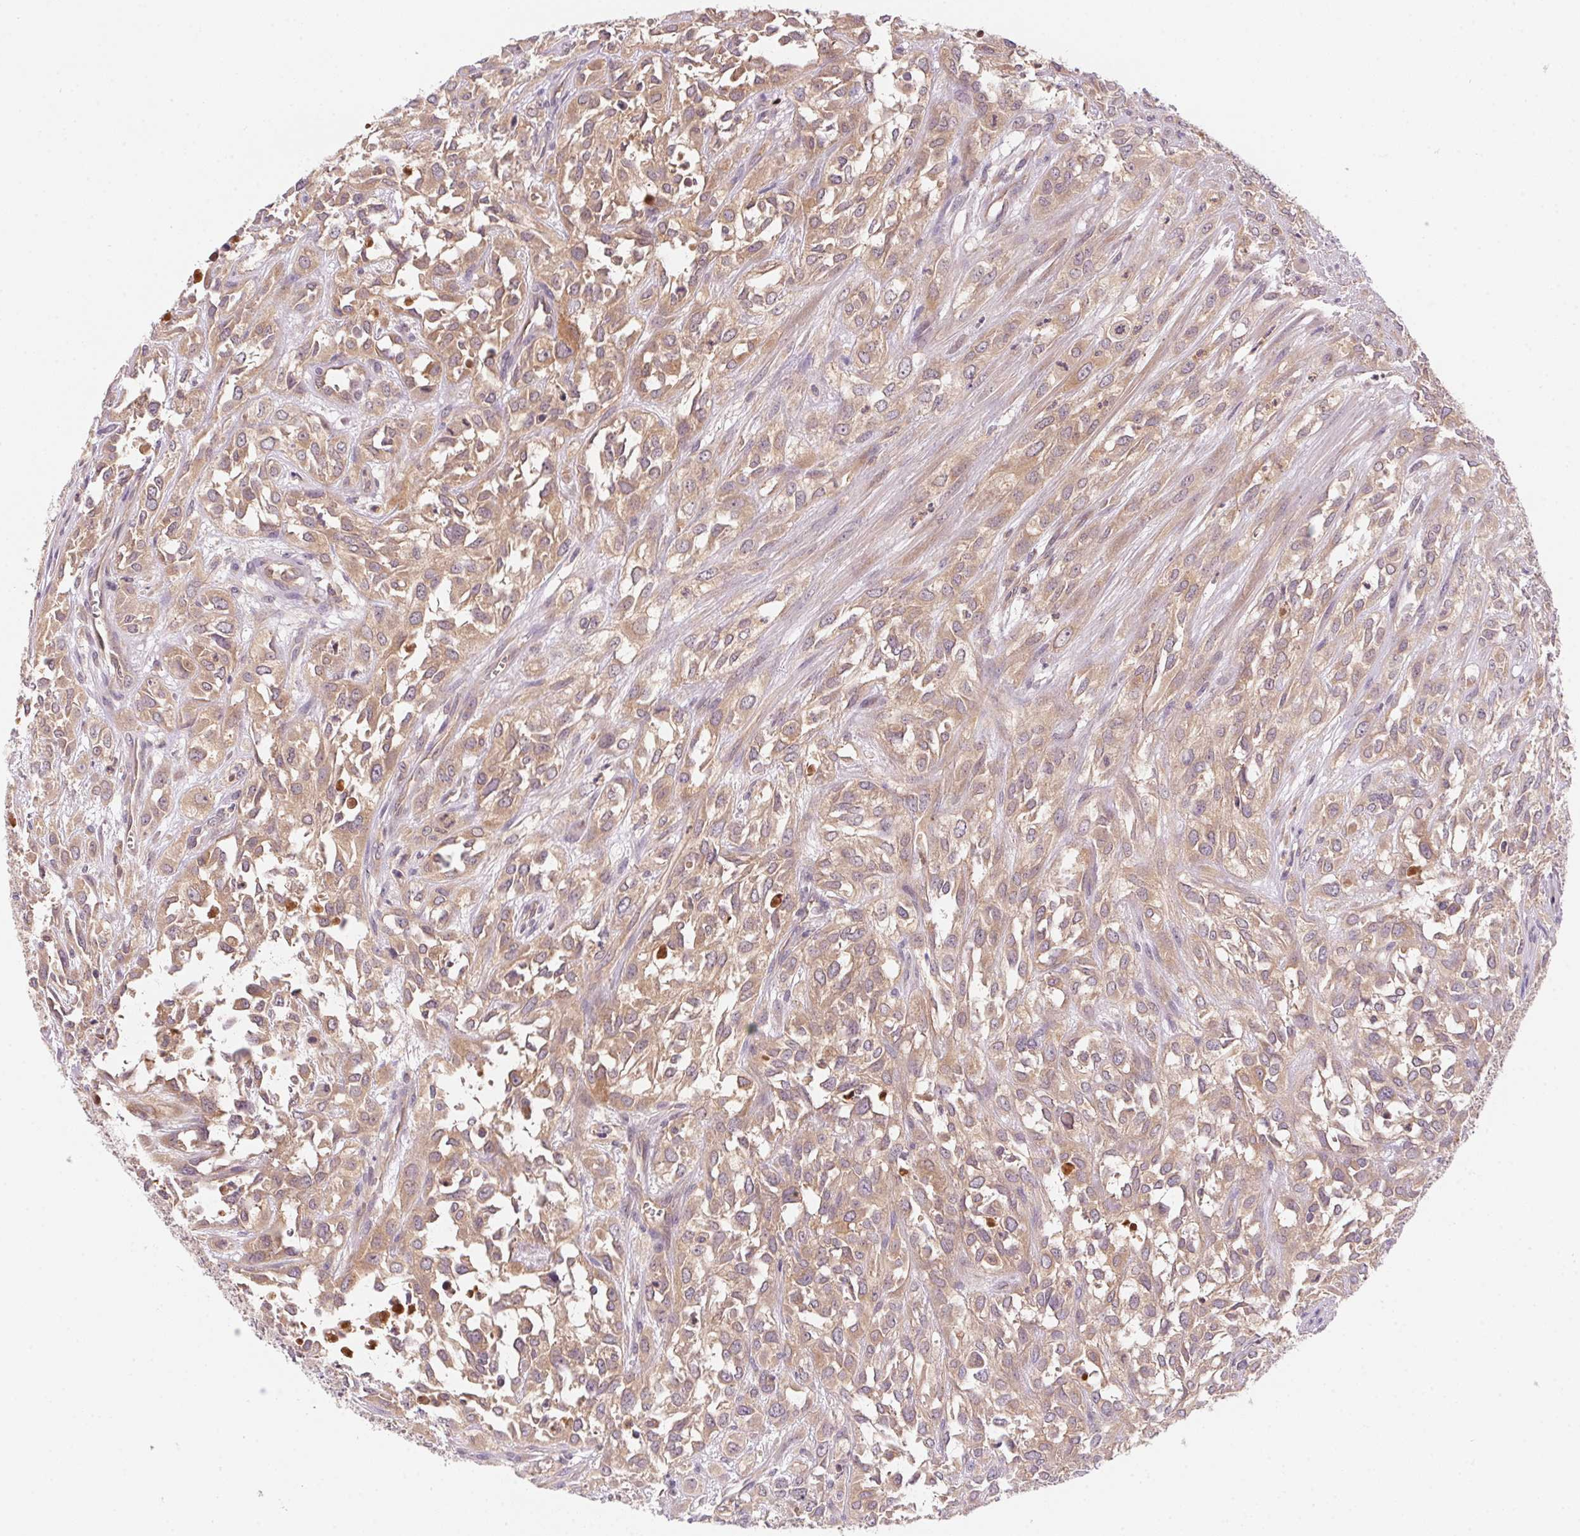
{"staining": {"intensity": "weak", "quantity": ">75%", "location": "cytoplasmic/membranous"}, "tissue": "urothelial cancer", "cell_type": "Tumor cells", "image_type": "cancer", "snomed": [{"axis": "morphology", "description": "Urothelial carcinoma, High grade"}, {"axis": "topography", "description": "Urinary bladder"}], "caption": "A high-resolution photomicrograph shows immunohistochemistry (IHC) staining of urothelial cancer, which reveals weak cytoplasmic/membranous expression in about >75% of tumor cells. The staining was performed using DAB (3,3'-diaminobenzidine), with brown indicating positive protein expression. Nuclei are stained blue with hematoxylin.", "gene": "PRKAA1", "patient": {"sex": "male", "age": 67}}